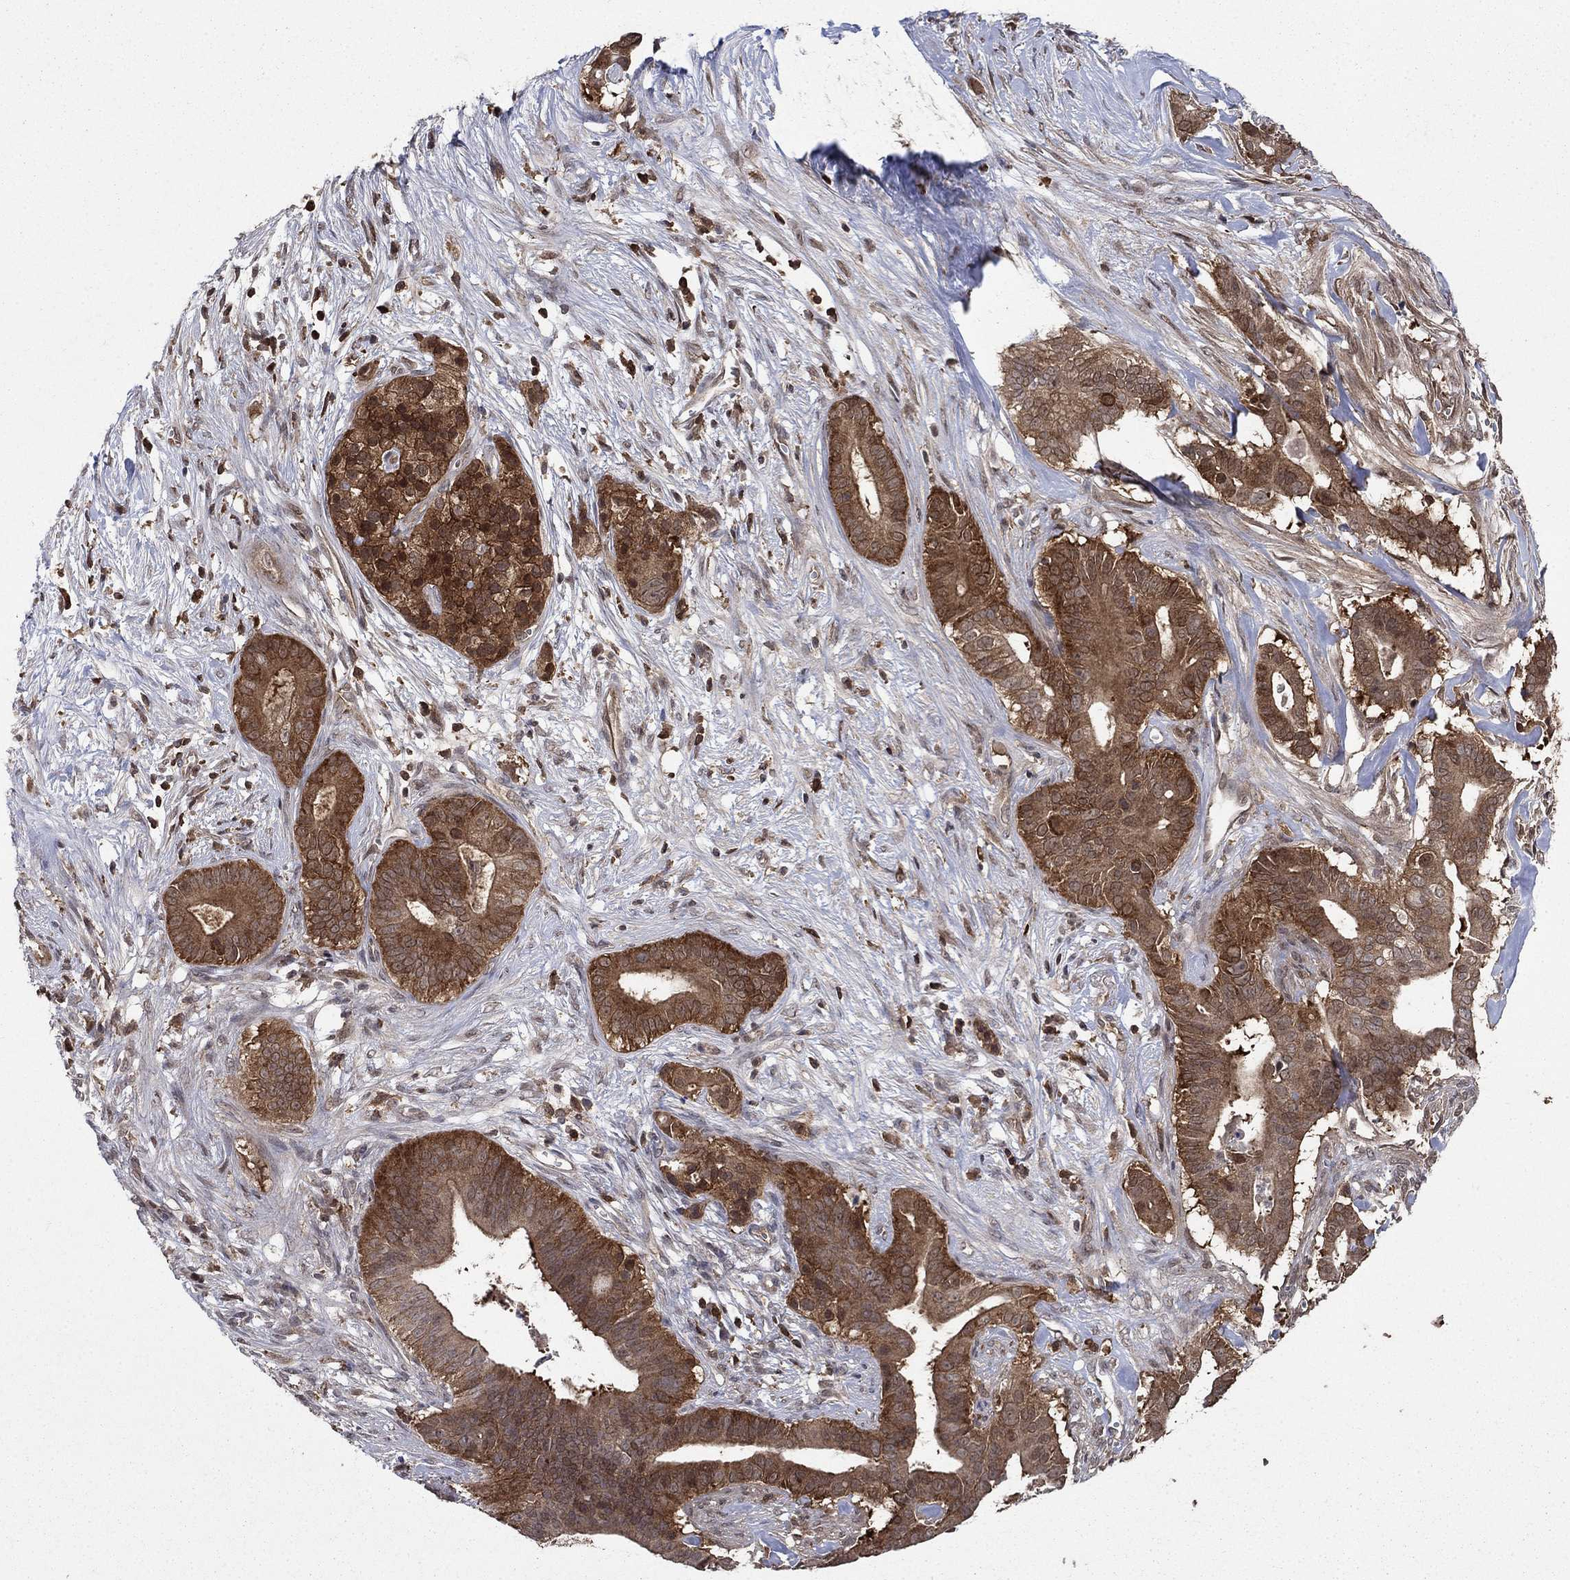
{"staining": {"intensity": "strong", "quantity": ">75%", "location": "cytoplasmic/membranous"}, "tissue": "pancreatic cancer", "cell_type": "Tumor cells", "image_type": "cancer", "snomed": [{"axis": "morphology", "description": "Adenocarcinoma, NOS"}, {"axis": "topography", "description": "Pancreas"}], "caption": "High-power microscopy captured an immunohistochemistry photomicrograph of adenocarcinoma (pancreatic), revealing strong cytoplasmic/membranous positivity in about >75% of tumor cells. The protein of interest is shown in brown color, while the nuclei are stained blue.", "gene": "CACYBP", "patient": {"sex": "male", "age": 61}}